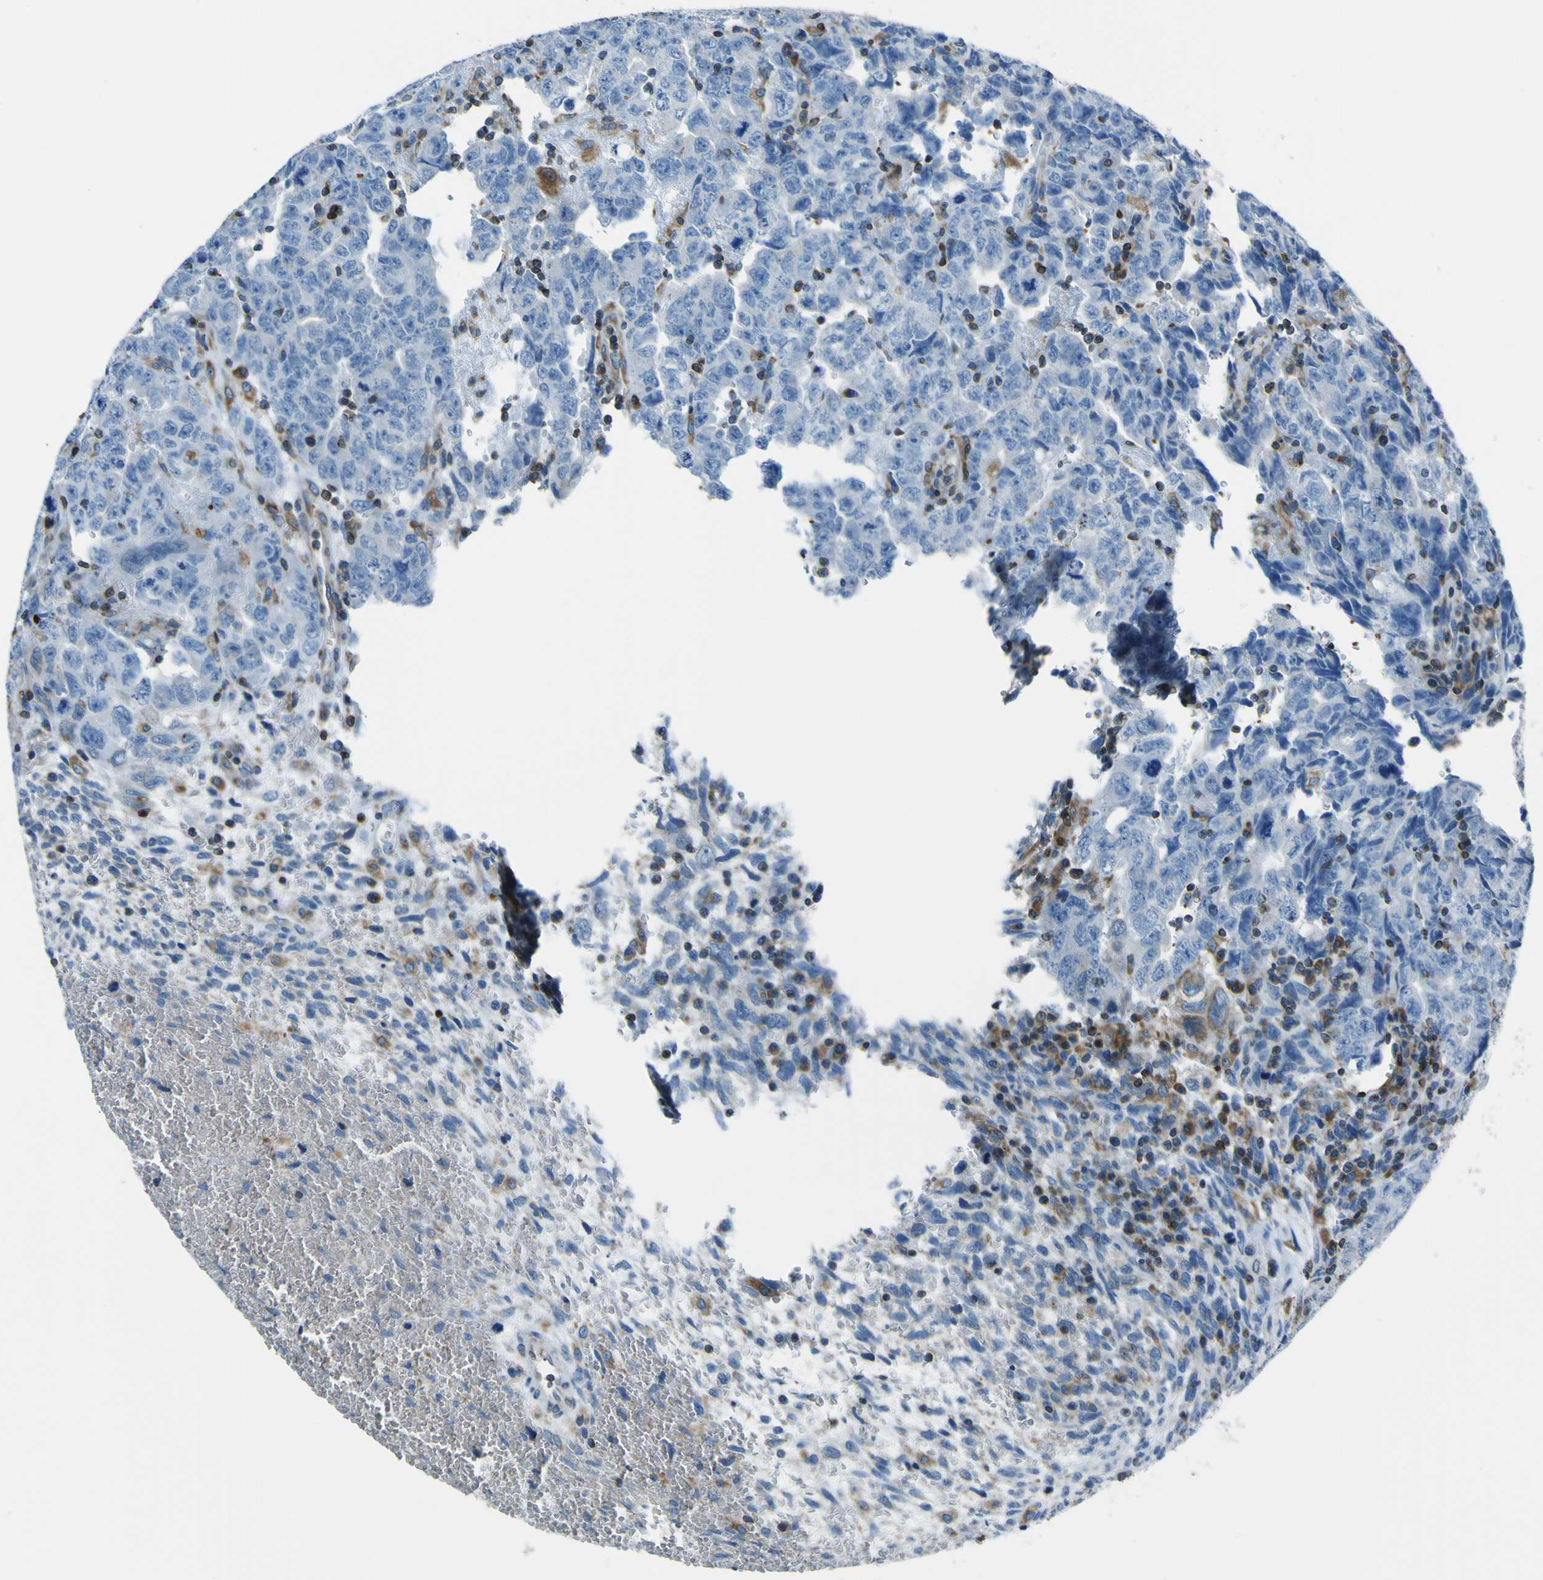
{"staining": {"intensity": "negative", "quantity": "none", "location": "none"}, "tissue": "testis cancer", "cell_type": "Tumor cells", "image_type": "cancer", "snomed": [{"axis": "morphology", "description": "Carcinoma, Embryonal, NOS"}, {"axis": "topography", "description": "Testis"}], "caption": "Histopathology image shows no significant protein expression in tumor cells of testis cancer.", "gene": "STIM1", "patient": {"sex": "male", "age": 28}}